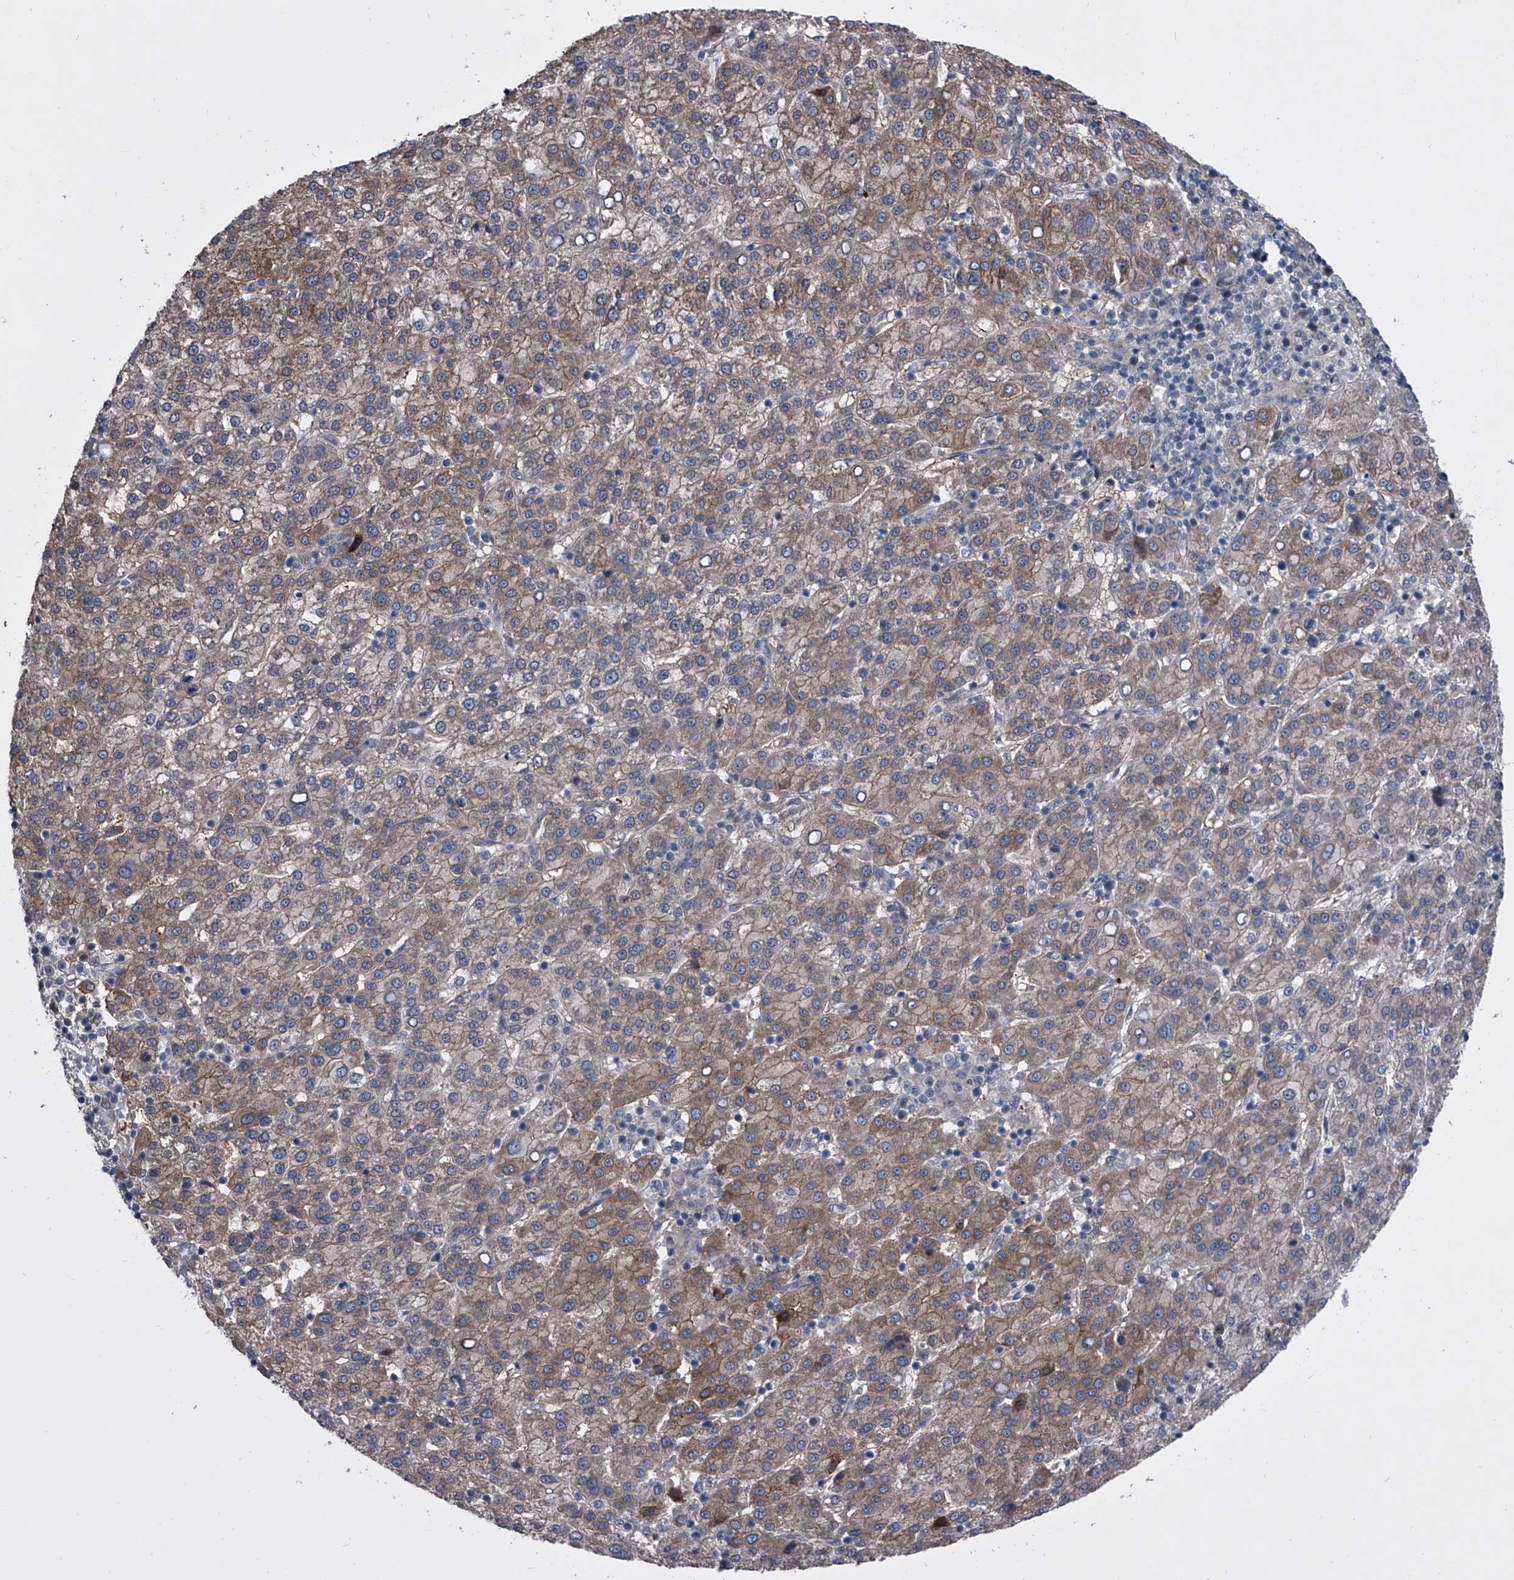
{"staining": {"intensity": "weak", "quantity": ">75%", "location": "cytoplasmic/membranous"}, "tissue": "liver cancer", "cell_type": "Tumor cells", "image_type": "cancer", "snomed": [{"axis": "morphology", "description": "Carcinoma, Hepatocellular, NOS"}, {"axis": "topography", "description": "Liver"}], "caption": "DAB (3,3'-diaminobenzidine) immunohistochemical staining of human liver hepatocellular carcinoma exhibits weak cytoplasmic/membranous protein staining in about >75% of tumor cells.", "gene": "ELK4", "patient": {"sex": "female", "age": 58}}